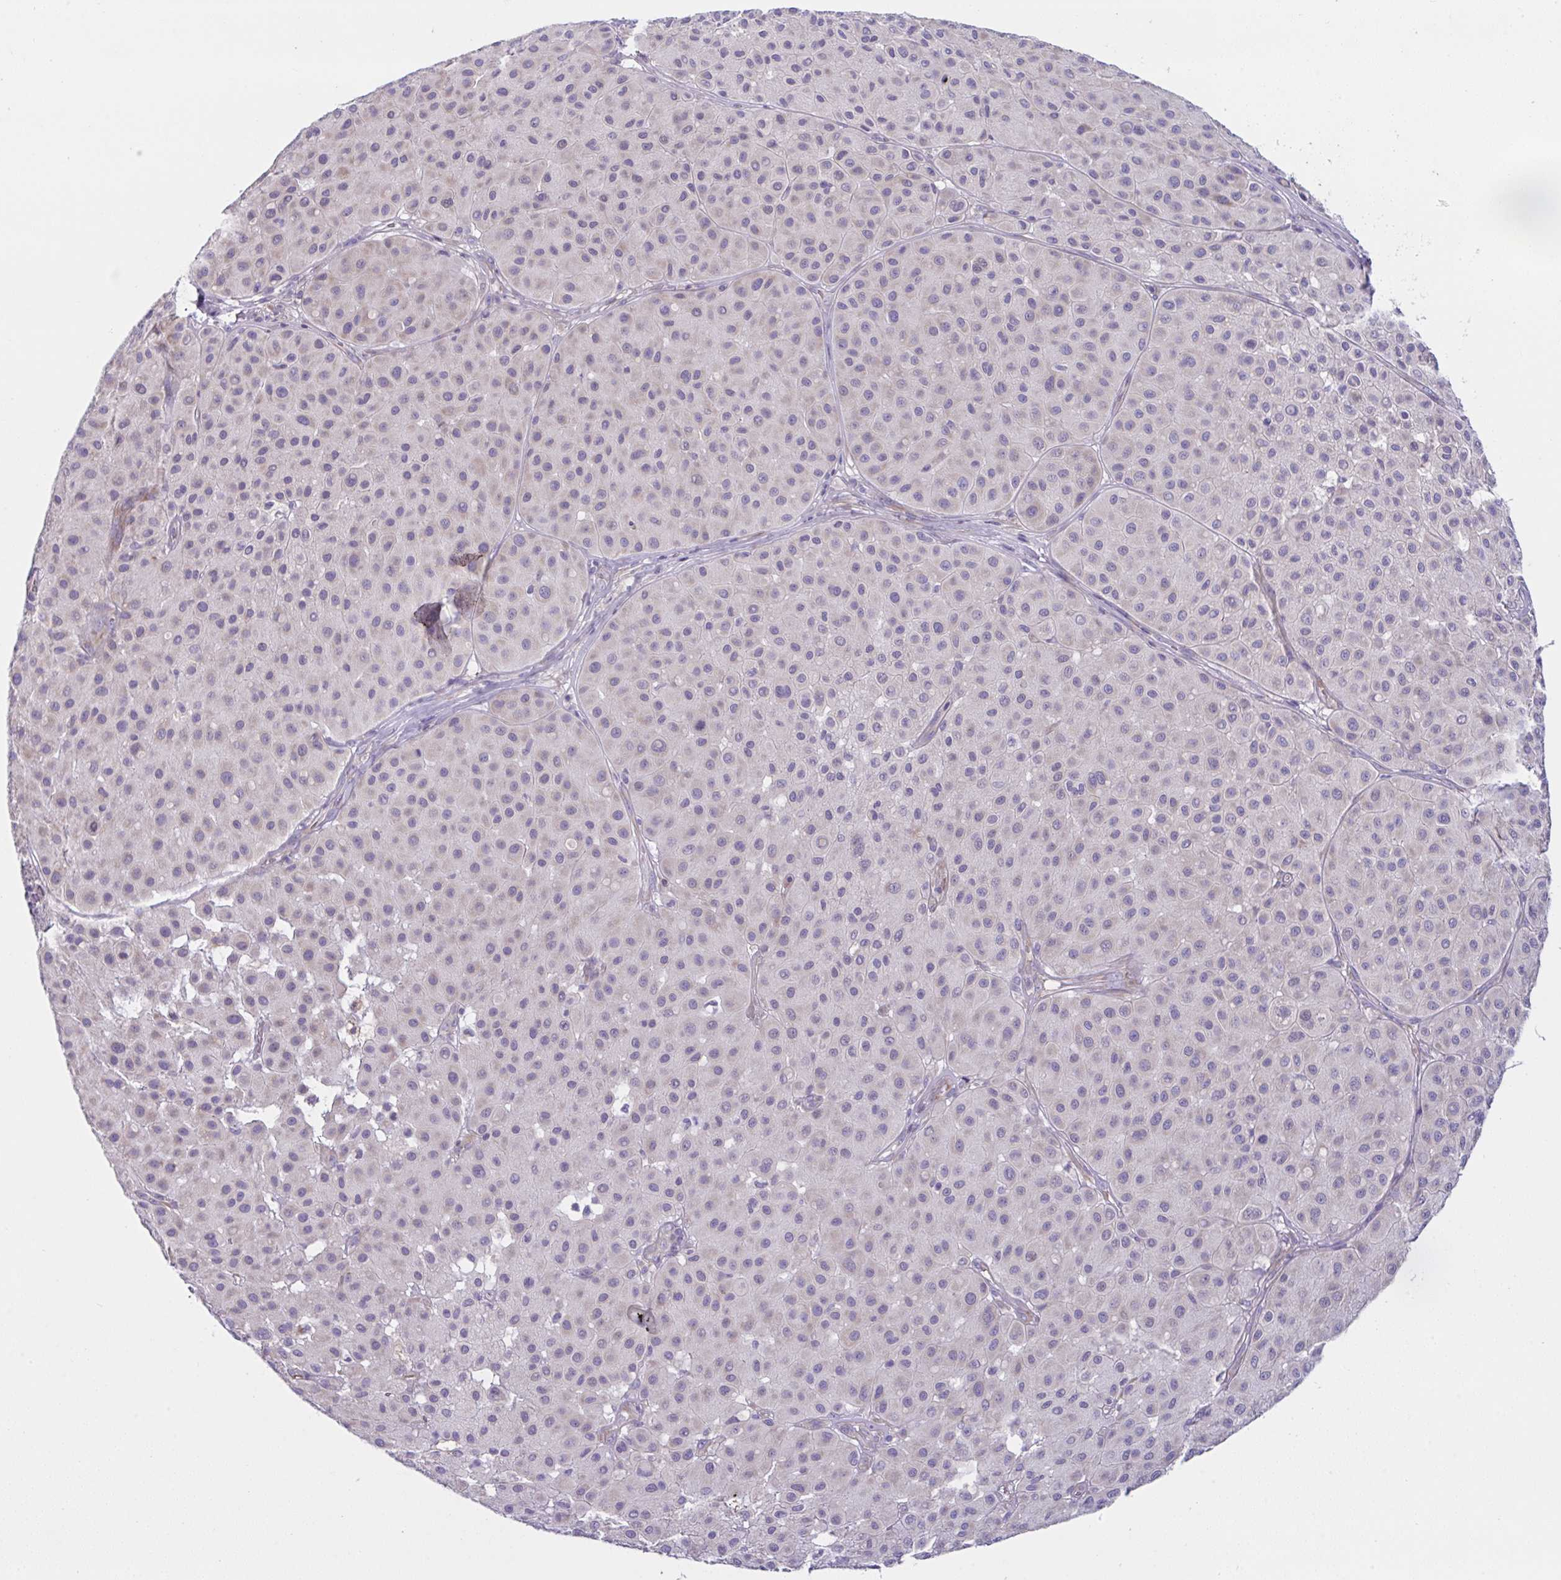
{"staining": {"intensity": "negative", "quantity": "none", "location": "none"}, "tissue": "melanoma", "cell_type": "Tumor cells", "image_type": "cancer", "snomed": [{"axis": "morphology", "description": "Malignant melanoma, Metastatic site"}, {"axis": "topography", "description": "Smooth muscle"}], "caption": "Melanoma was stained to show a protein in brown. There is no significant staining in tumor cells. Nuclei are stained in blue.", "gene": "FAU", "patient": {"sex": "male", "age": 41}}